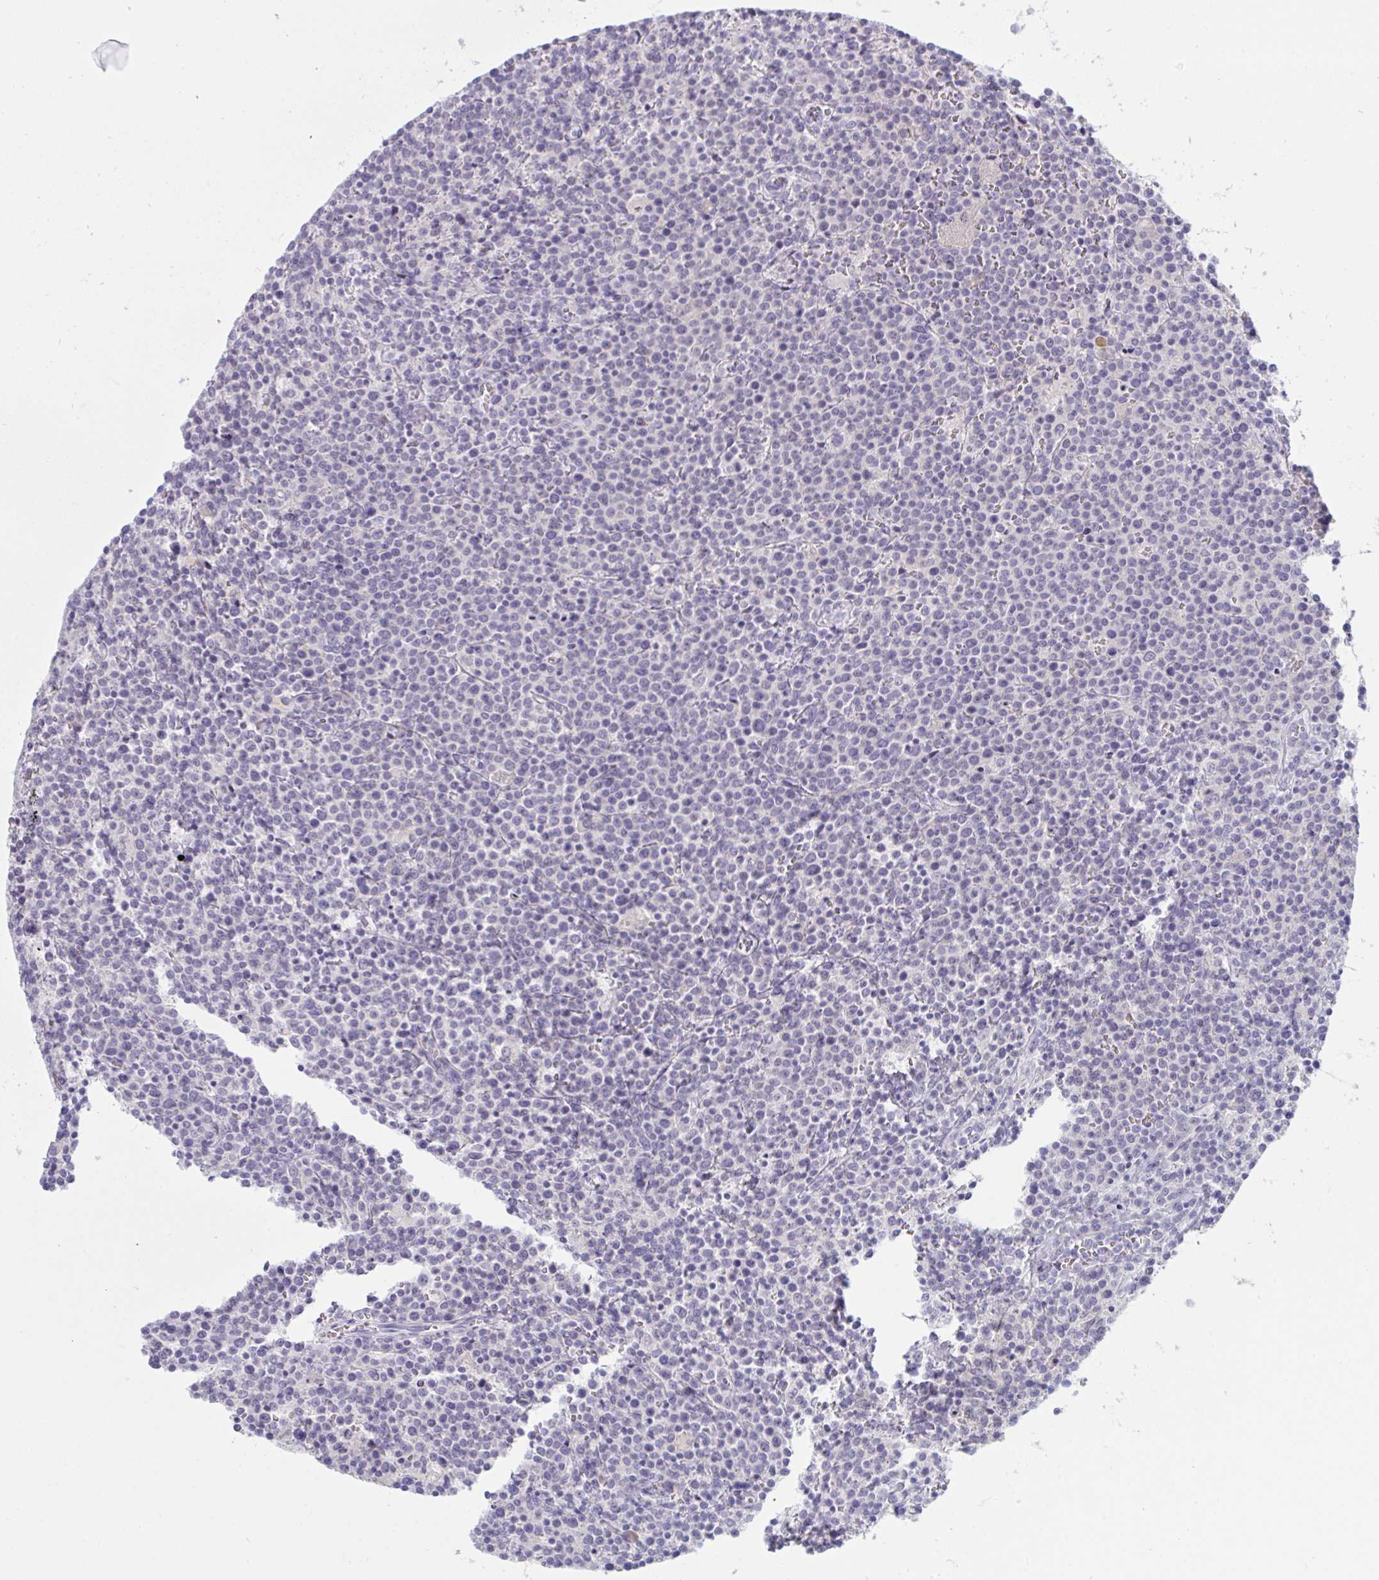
{"staining": {"intensity": "negative", "quantity": "none", "location": "none"}, "tissue": "lymphoma", "cell_type": "Tumor cells", "image_type": "cancer", "snomed": [{"axis": "morphology", "description": "Malignant lymphoma, non-Hodgkin's type, High grade"}, {"axis": "topography", "description": "Lymph node"}], "caption": "Immunohistochemistry photomicrograph of neoplastic tissue: human lymphoma stained with DAB (3,3'-diaminobenzidine) exhibits no significant protein positivity in tumor cells.", "gene": "TENT5D", "patient": {"sex": "male", "age": 61}}